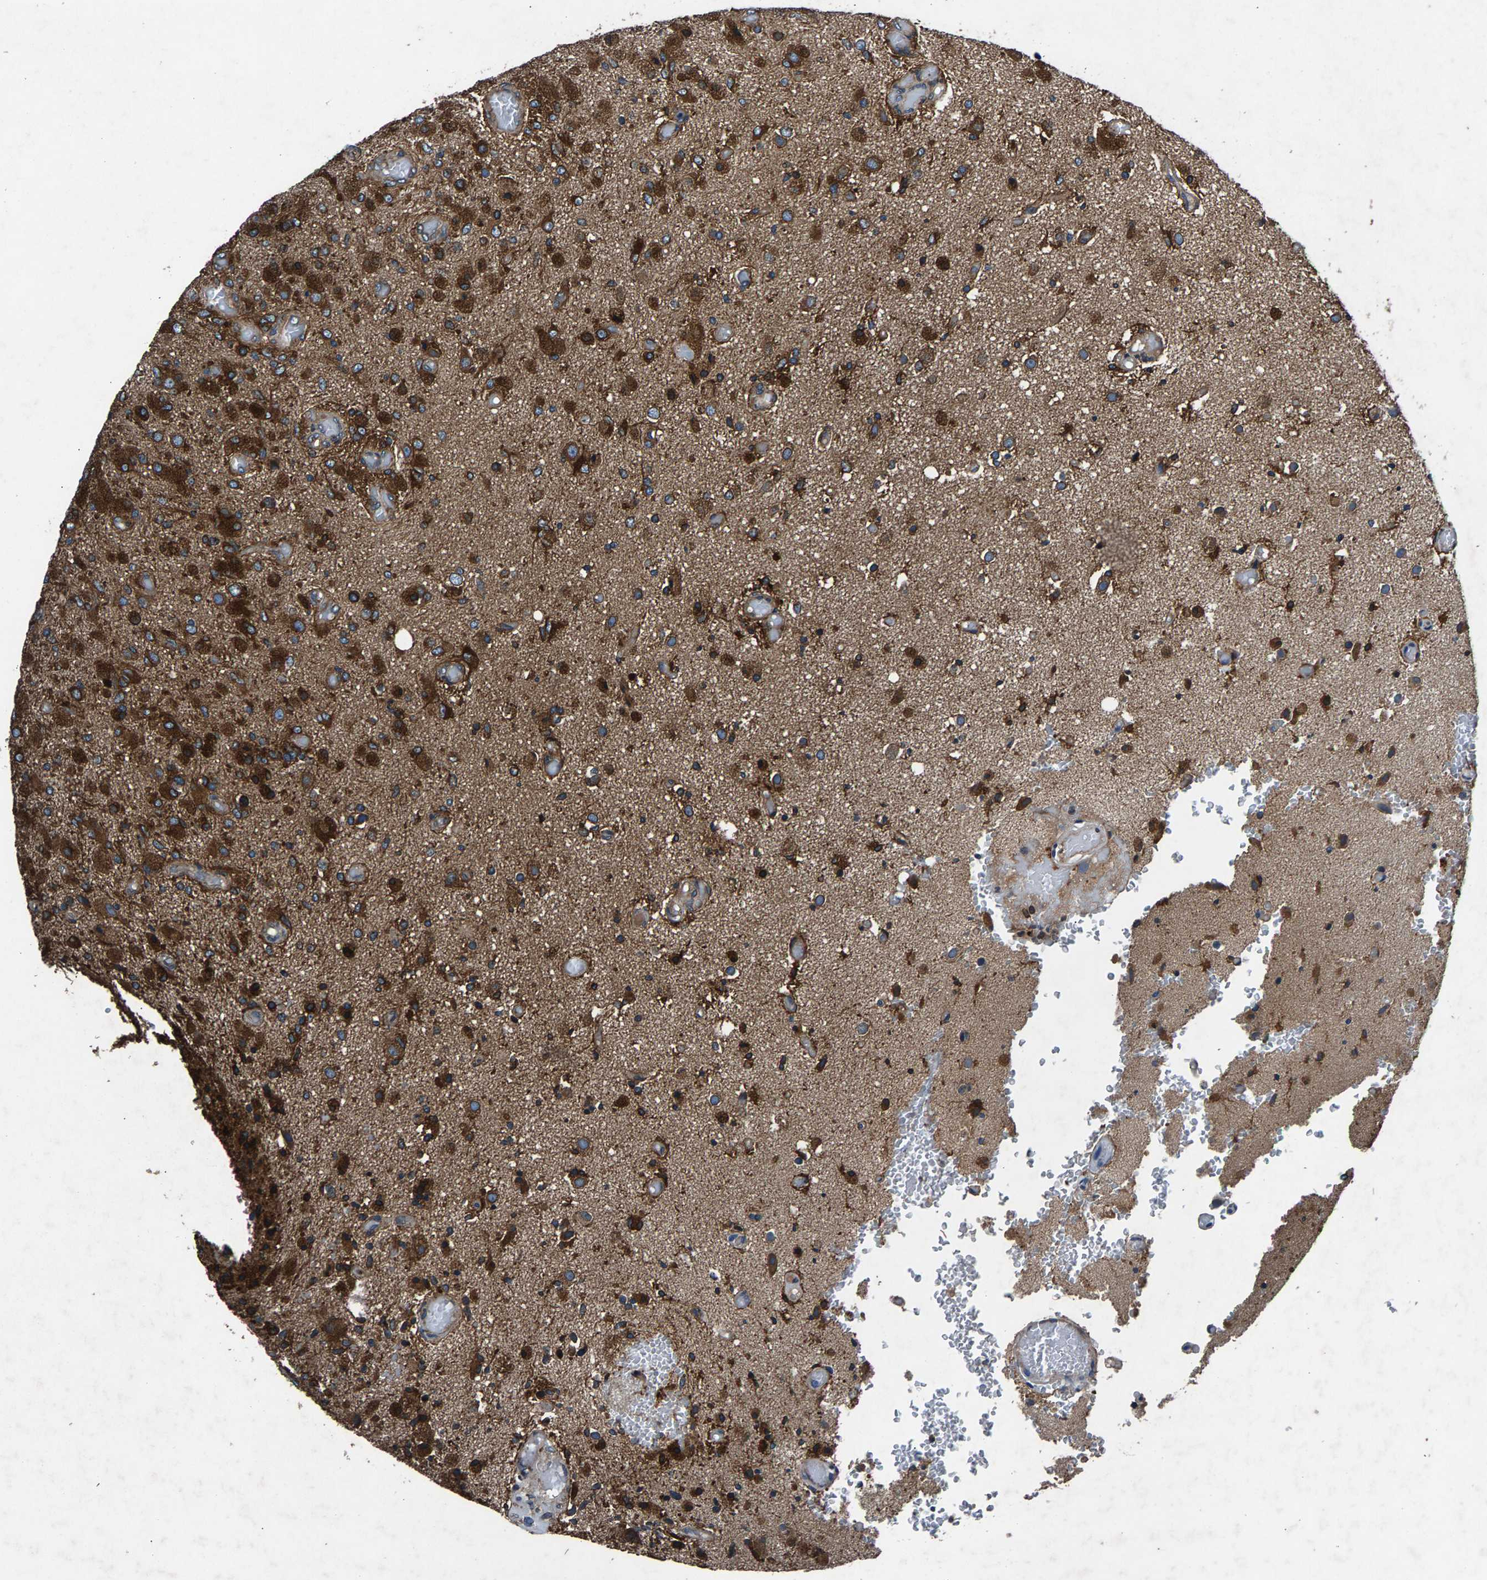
{"staining": {"intensity": "strong", "quantity": ">75%", "location": "cytoplasmic/membranous"}, "tissue": "glioma", "cell_type": "Tumor cells", "image_type": "cancer", "snomed": [{"axis": "morphology", "description": "Normal tissue, NOS"}, {"axis": "morphology", "description": "Glioma, malignant, High grade"}, {"axis": "topography", "description": "Cerebral cortex"}], "caption": "Immunohistochemical staining of malignant glioma (high-grade) reveals high levels of strong cytoplasmic/membranous staining in approximately >75% of tumor cells.", "gene": "LPCAT1", "patient": {"sex": "male", "age": 77}}